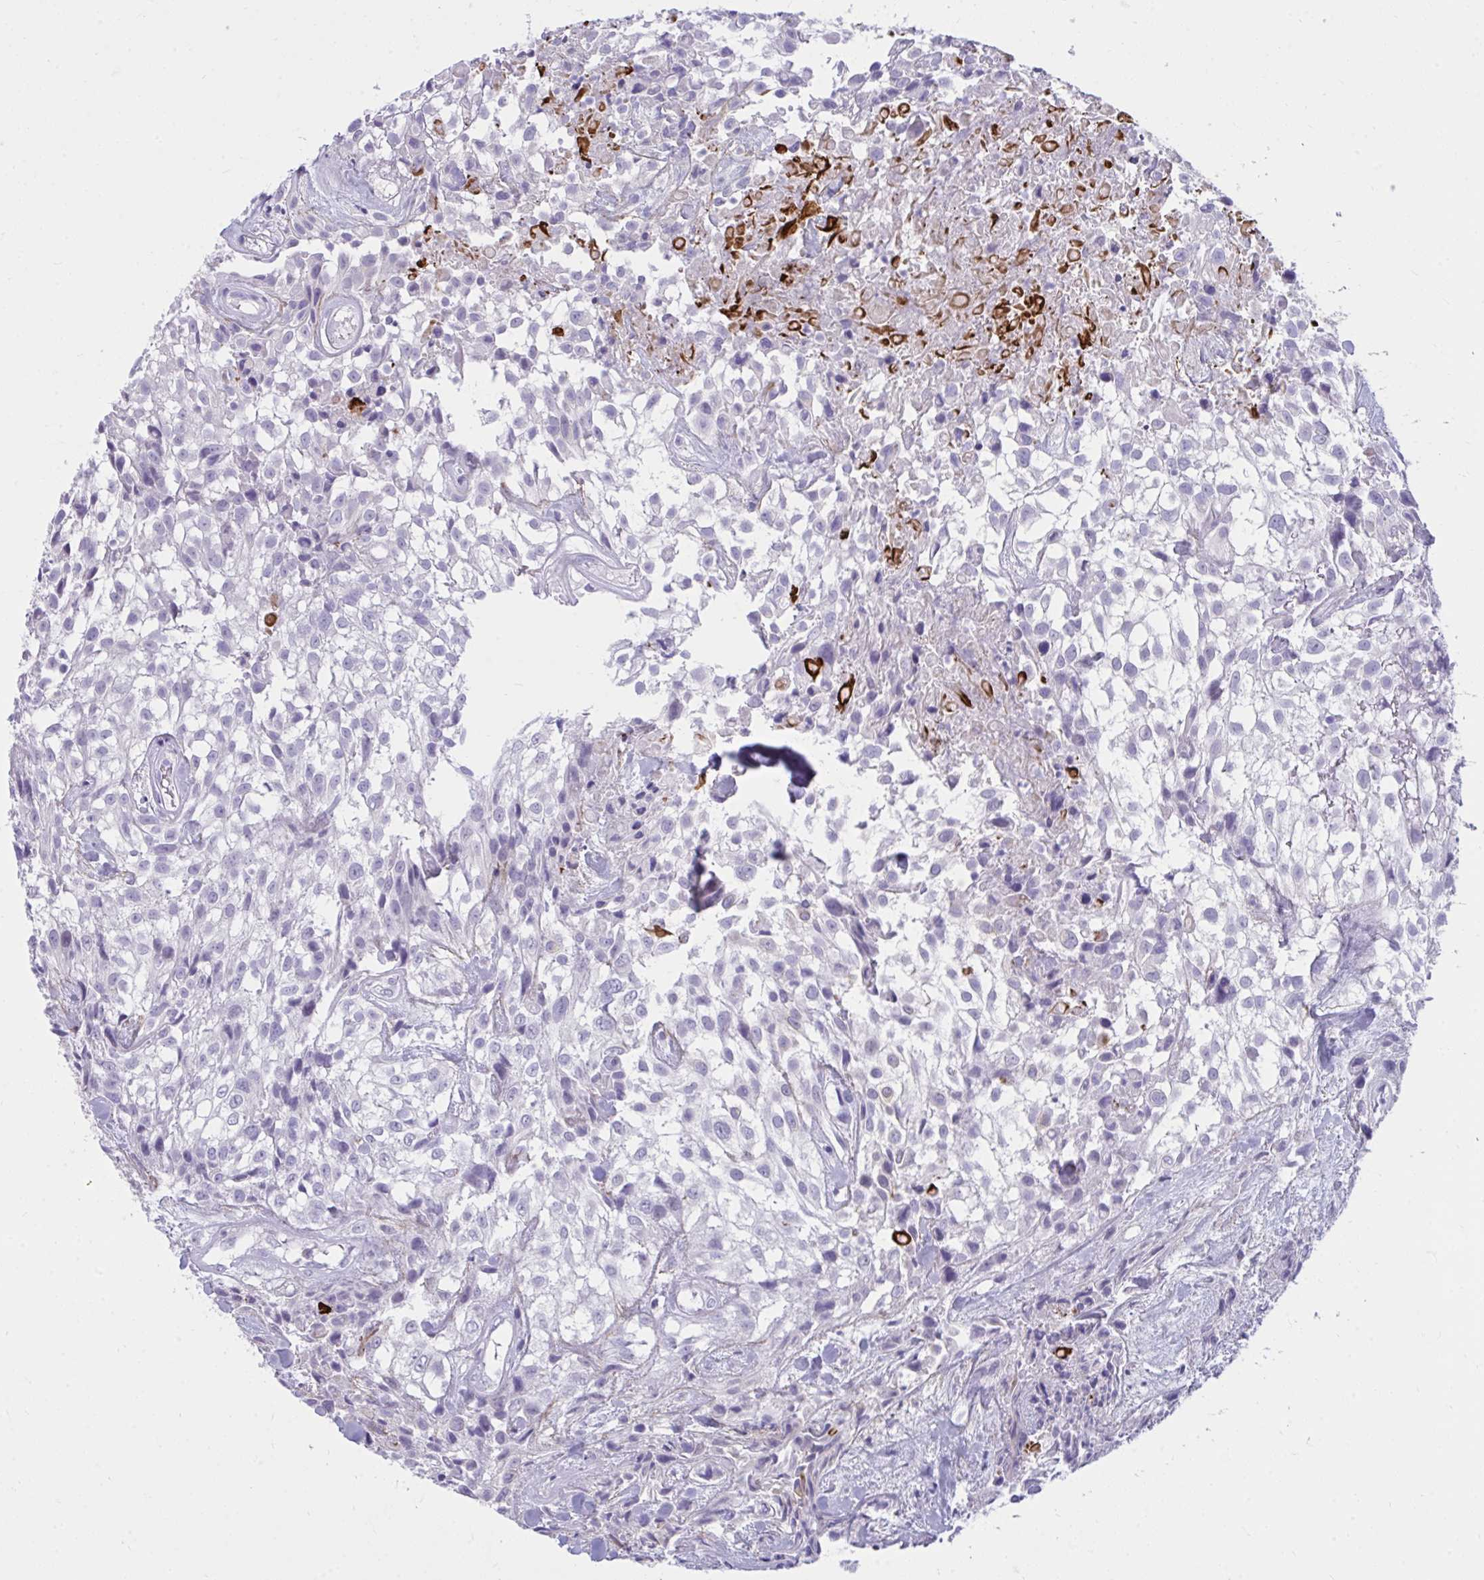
{"staining": {"intensity": "negative", "quantity": "none", "location": "none"}, "tissue": "urothelial cancer", "cell_type": "Tumor cells", "image_type": "cancer", "snomed": [{"axis": "morphology", "description": "Urothelial carcinoma, High grade"}, {"axis": "topography", "description": "Urinary bladder"}], "caption": "There is no significant expression in tumor cells of high-grade urothelial carcinoma. The staining was performed using DAB (3,3'-diaminobenzidine) to visualize the protein expression in brown, while the nuclei were stained in blue with hematoxylin (Magnification: 20x).", "gene": "PIGZ", "patient": {"sex": "male", "age": 56}}